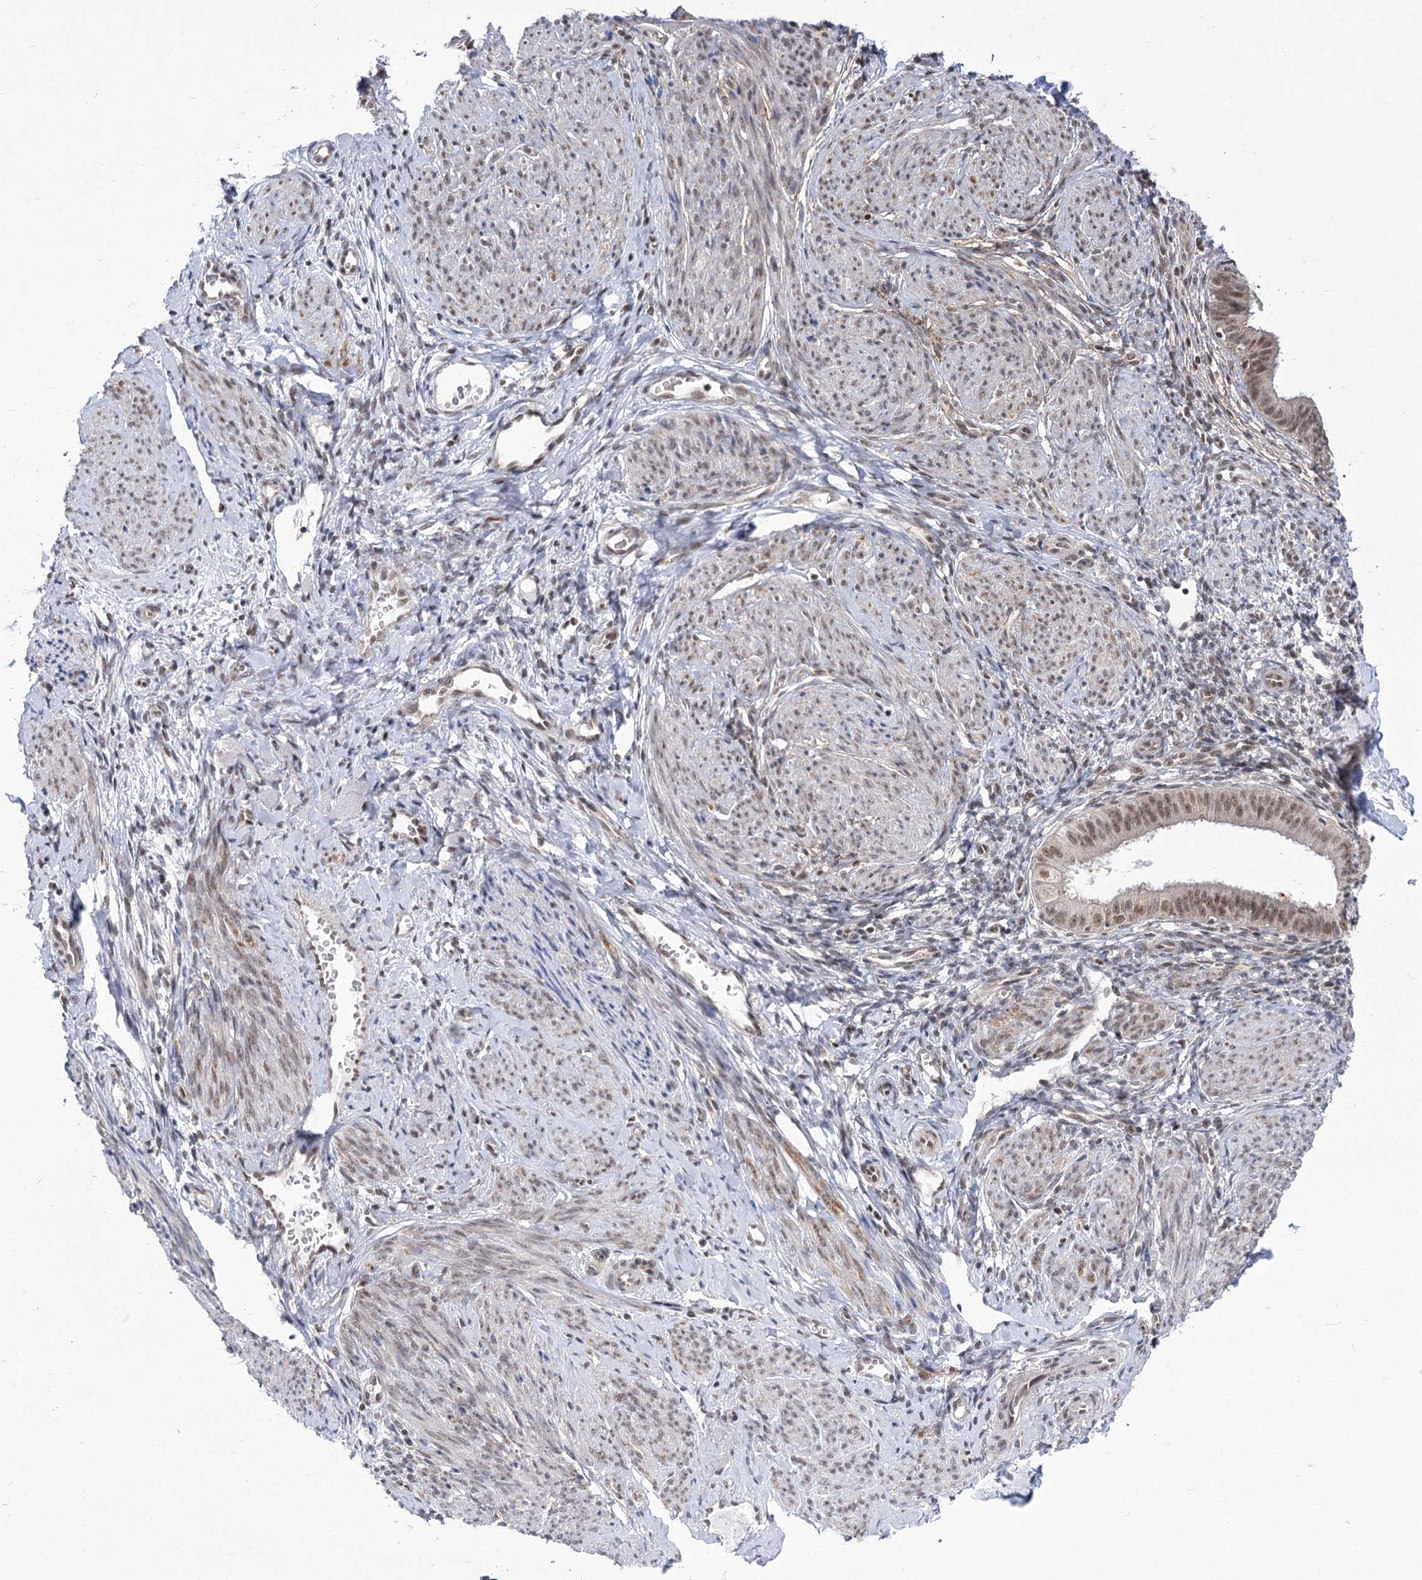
{"staining": {"intensity": "negative", "quantity": "none", "location": "none"}, "tissue": "endometrium", "cell_type": "Cells in endometrial stroma", "image_type": "normal", "snomed": [{"axis": "morphology", "description": "Normal tissue, NOS"}, {"axis": "topography", "description": "Uterus"}, {"axis": "topography", "description": "Endometrium"}], "caption": "Protein analysis of benign endometrium demonstrates no significant staining in cells in endometrial stroma. (Brightfield microscopy of DAB (3,3'-diaminobenzidine) immunohistochemistry at high magnification).", "gene": "ZMAT2", "patient": {"sex": "female", "age": 48}}